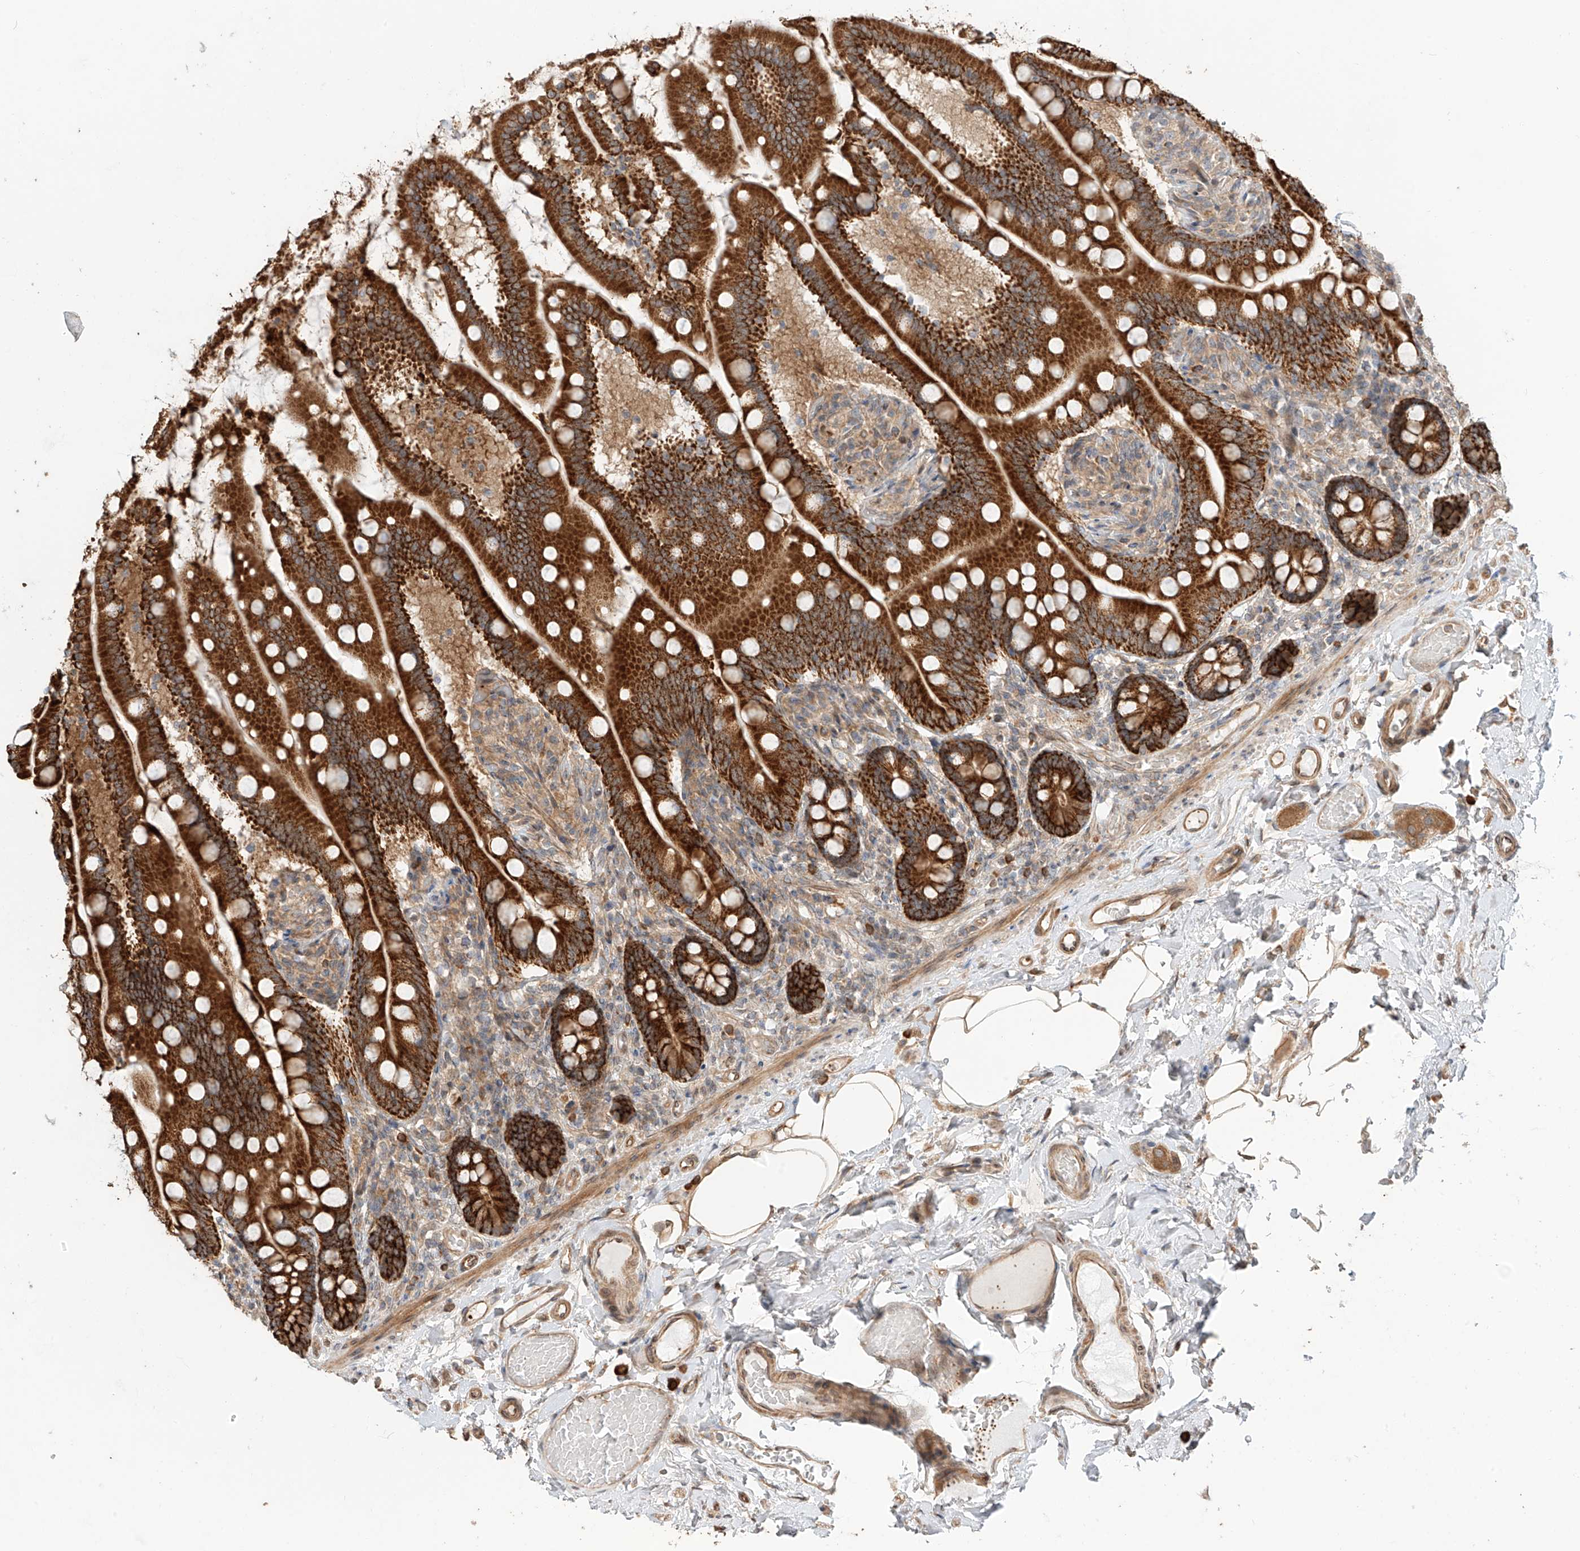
{"staining": {"intensity": "strong", "quantity": ">75%", "location": "cytoplasmic/membranous"}, "tissue": "small intestine", "cell_type": "Glandular cells", "image_type": "normal", "snomed": [{"axis": "morphology", "description": "Normal tissue, NOS"}, {"axis": "topography", "description": "Small intestine"}], "caption": "High-power microscopy captured an immunohistochemistry (IHC) image of normal small intestine, revealing strong cytoplasmic/membranous expression in approximately >75% of glandular cells. (Stains: DAB (3,3'-diaminobenzidine) in brown, nuclei in blue, Microscopy: brightfield microscopy at high magnification).", "gene": "CEP162", "patient": {"sex": "female", "age": 64}}